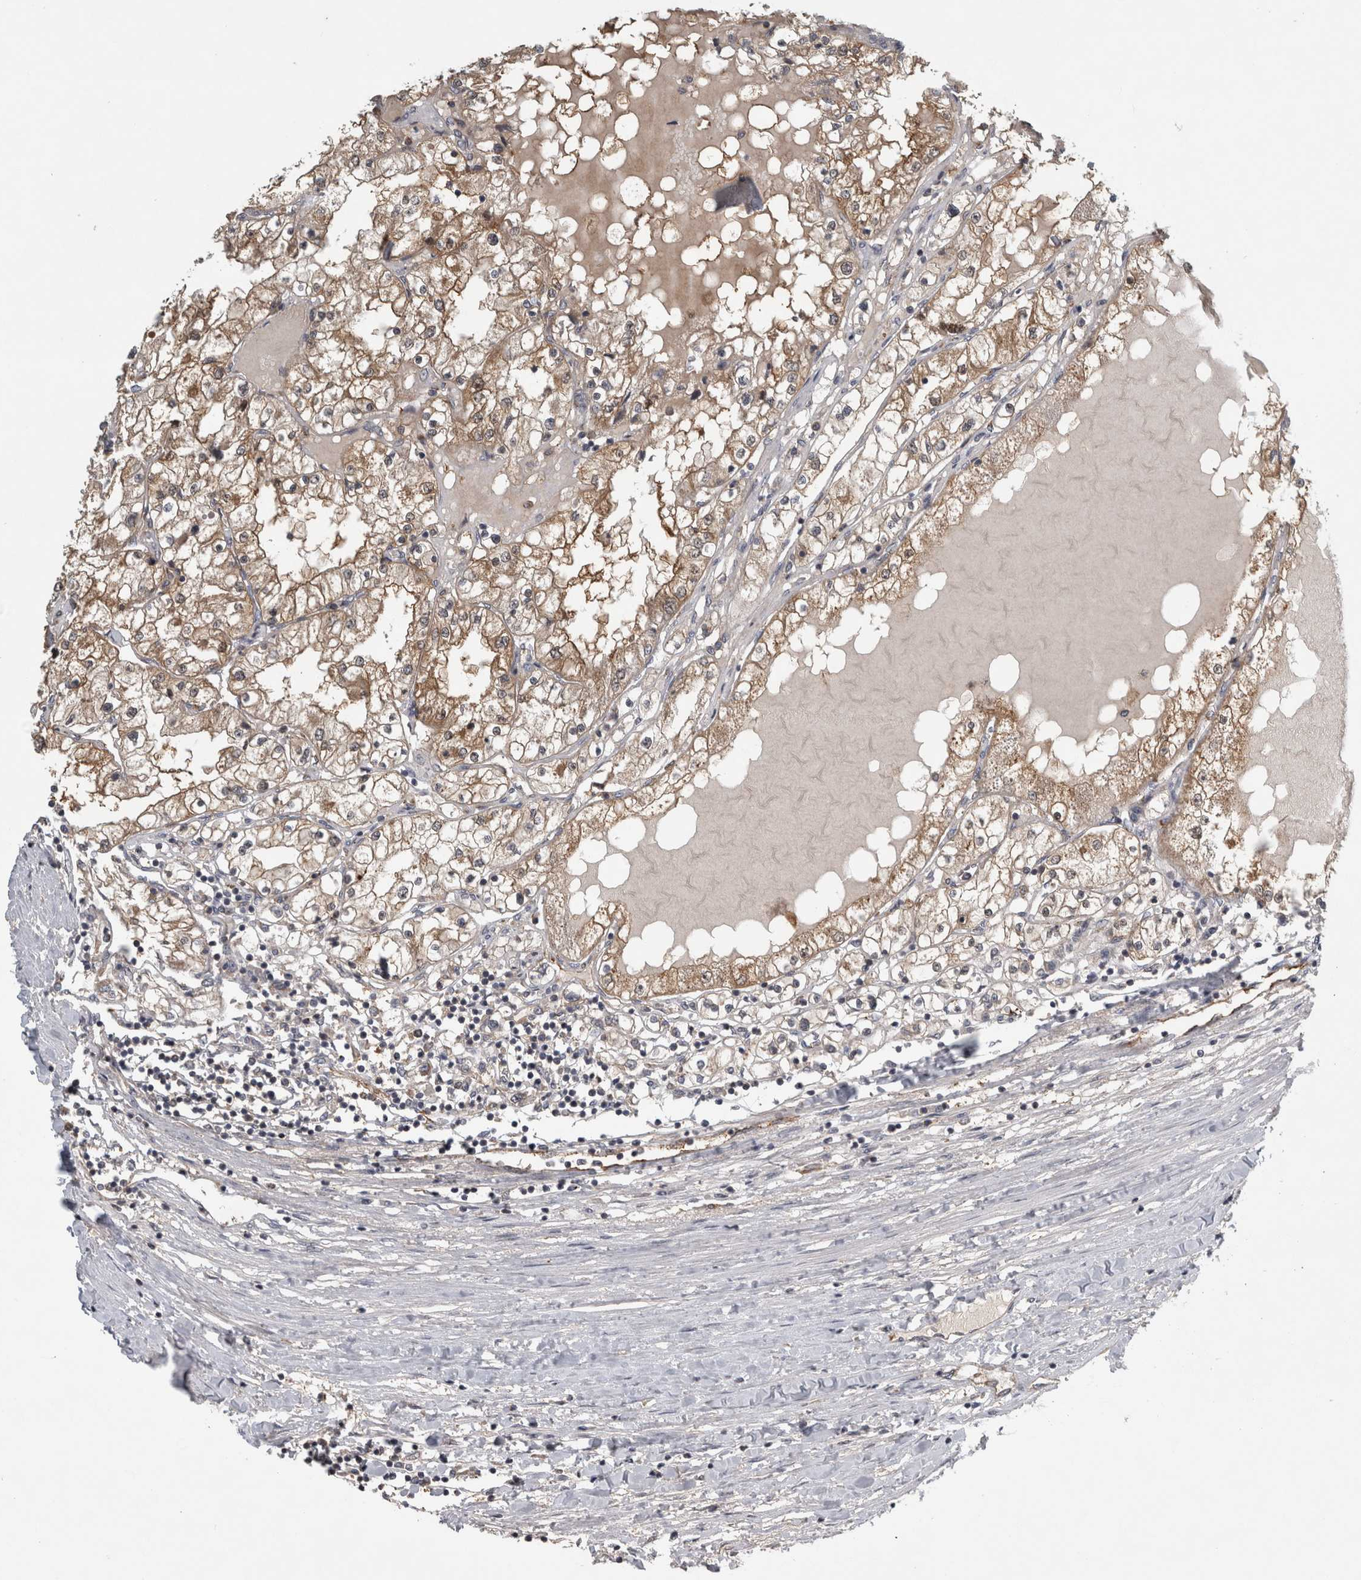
{"staining": {"intensity": "moderate", "quantity": ">75%", "location": "cytoplasmic/membranous"}, "tissue": "renal cancer", "cell_type": "Tumor cells", "image_type": "cancer", "snomed": [{"axis": "morphology", "description": "Adenocarcinoma, NOS"}, {"axis": "topography", "description": "Kidney"}], "caption": "Moderate cytoplasmic/membranous expression is present in about >75% of tumor cells in adenocarcinoma (renal).", "gene": "TRMT61B", "patient": {"sex": "male", "age": 68}}